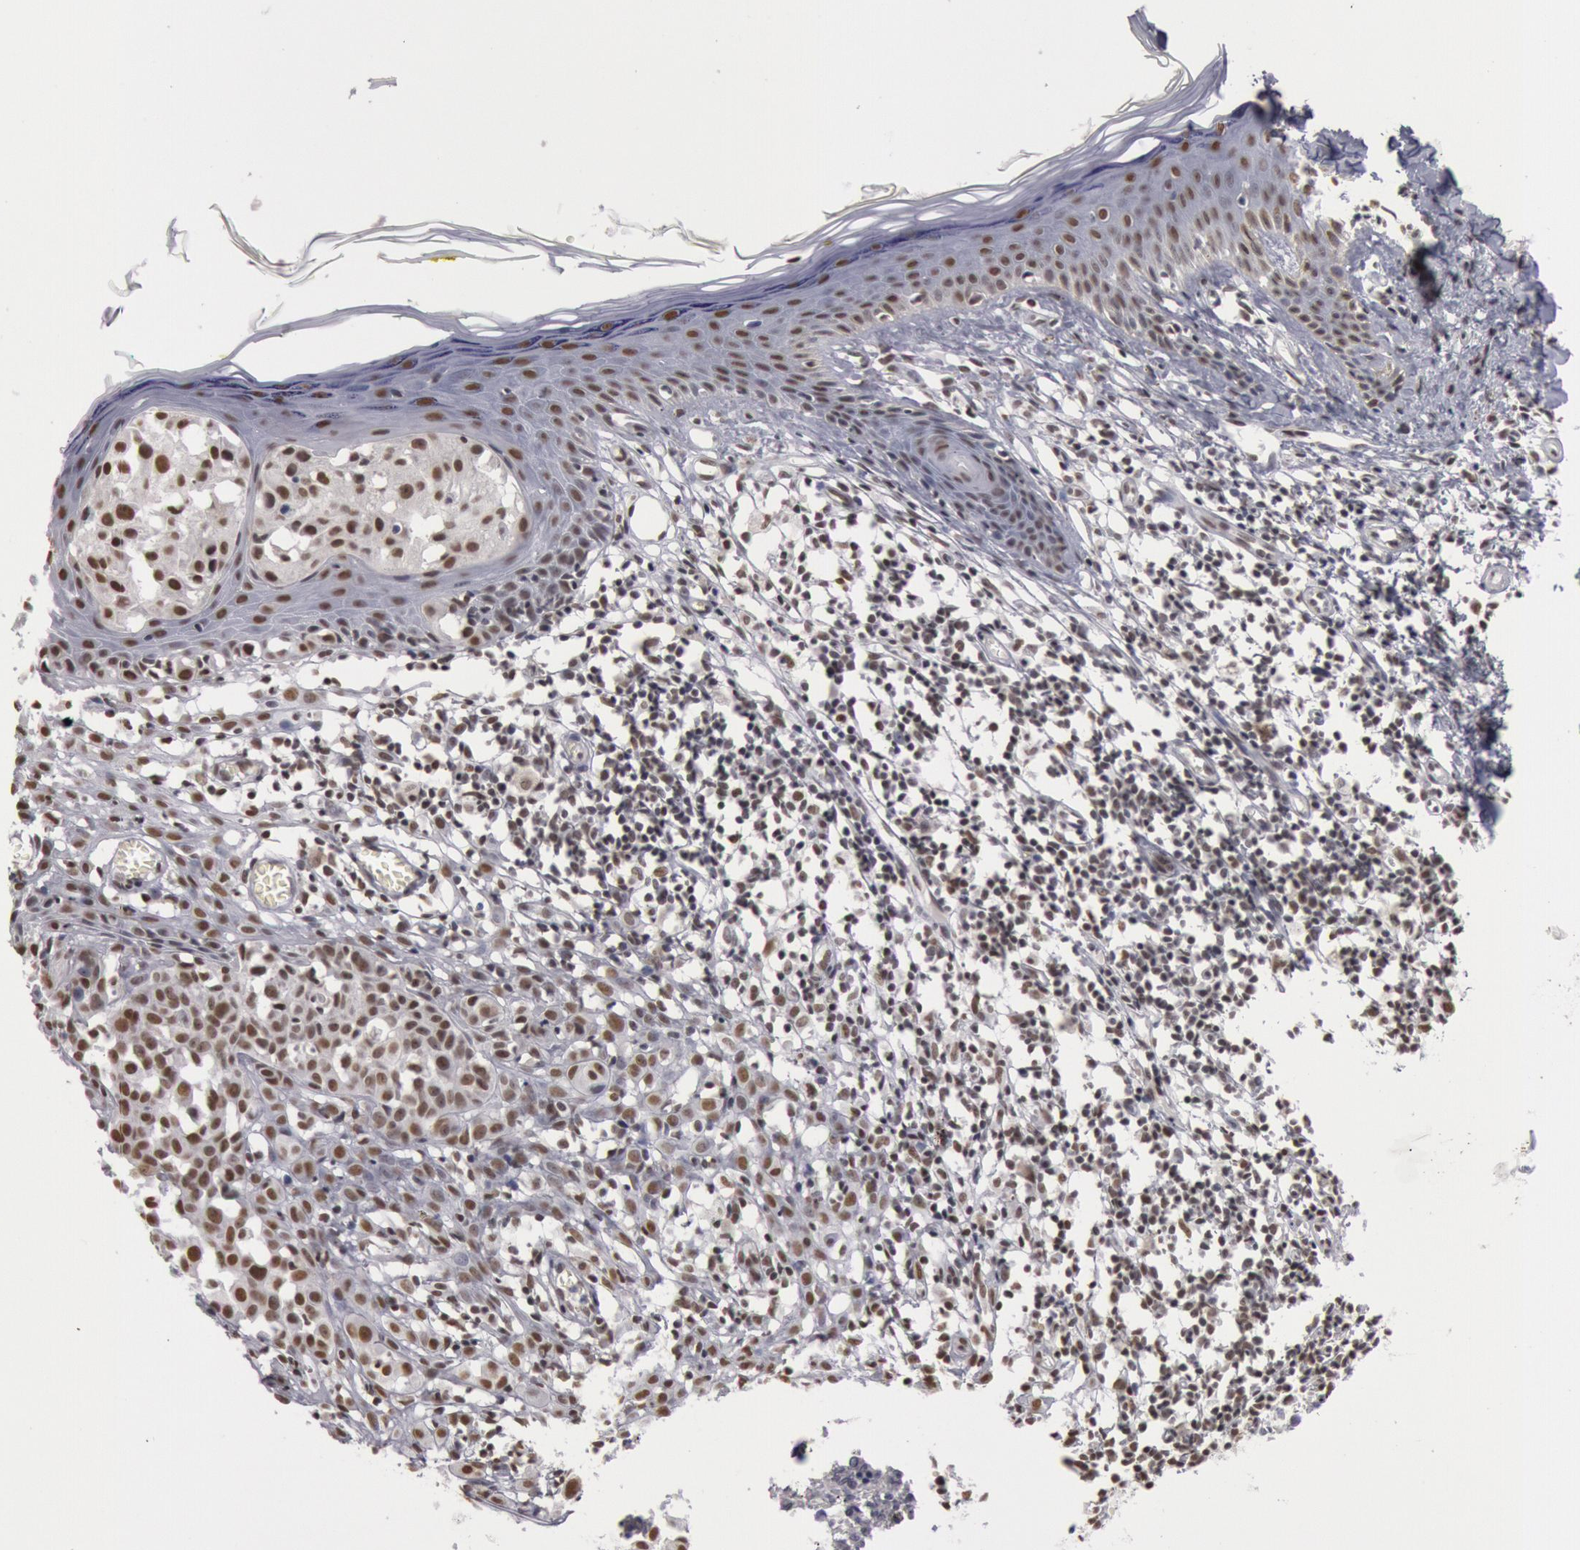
{"staining": {"intensity": "moderate", "quantity": ">75%", "location": "nuclear"}, "tissue": "melanoma", "cell_type": "Tumor cells", "image_type": "cancer", "snomed": [{"axis": "morphology", "description": "Malignant melanoma, NOS"}, {"axis": "topography", "description": "Skin"}], "caption": "Protein expression analysis of human melanoma reveals moderate nuclear expression in approximately >75% of tumor cells.", "gene": "ESS2", "patient": {"sex": "female", "age": 52}}